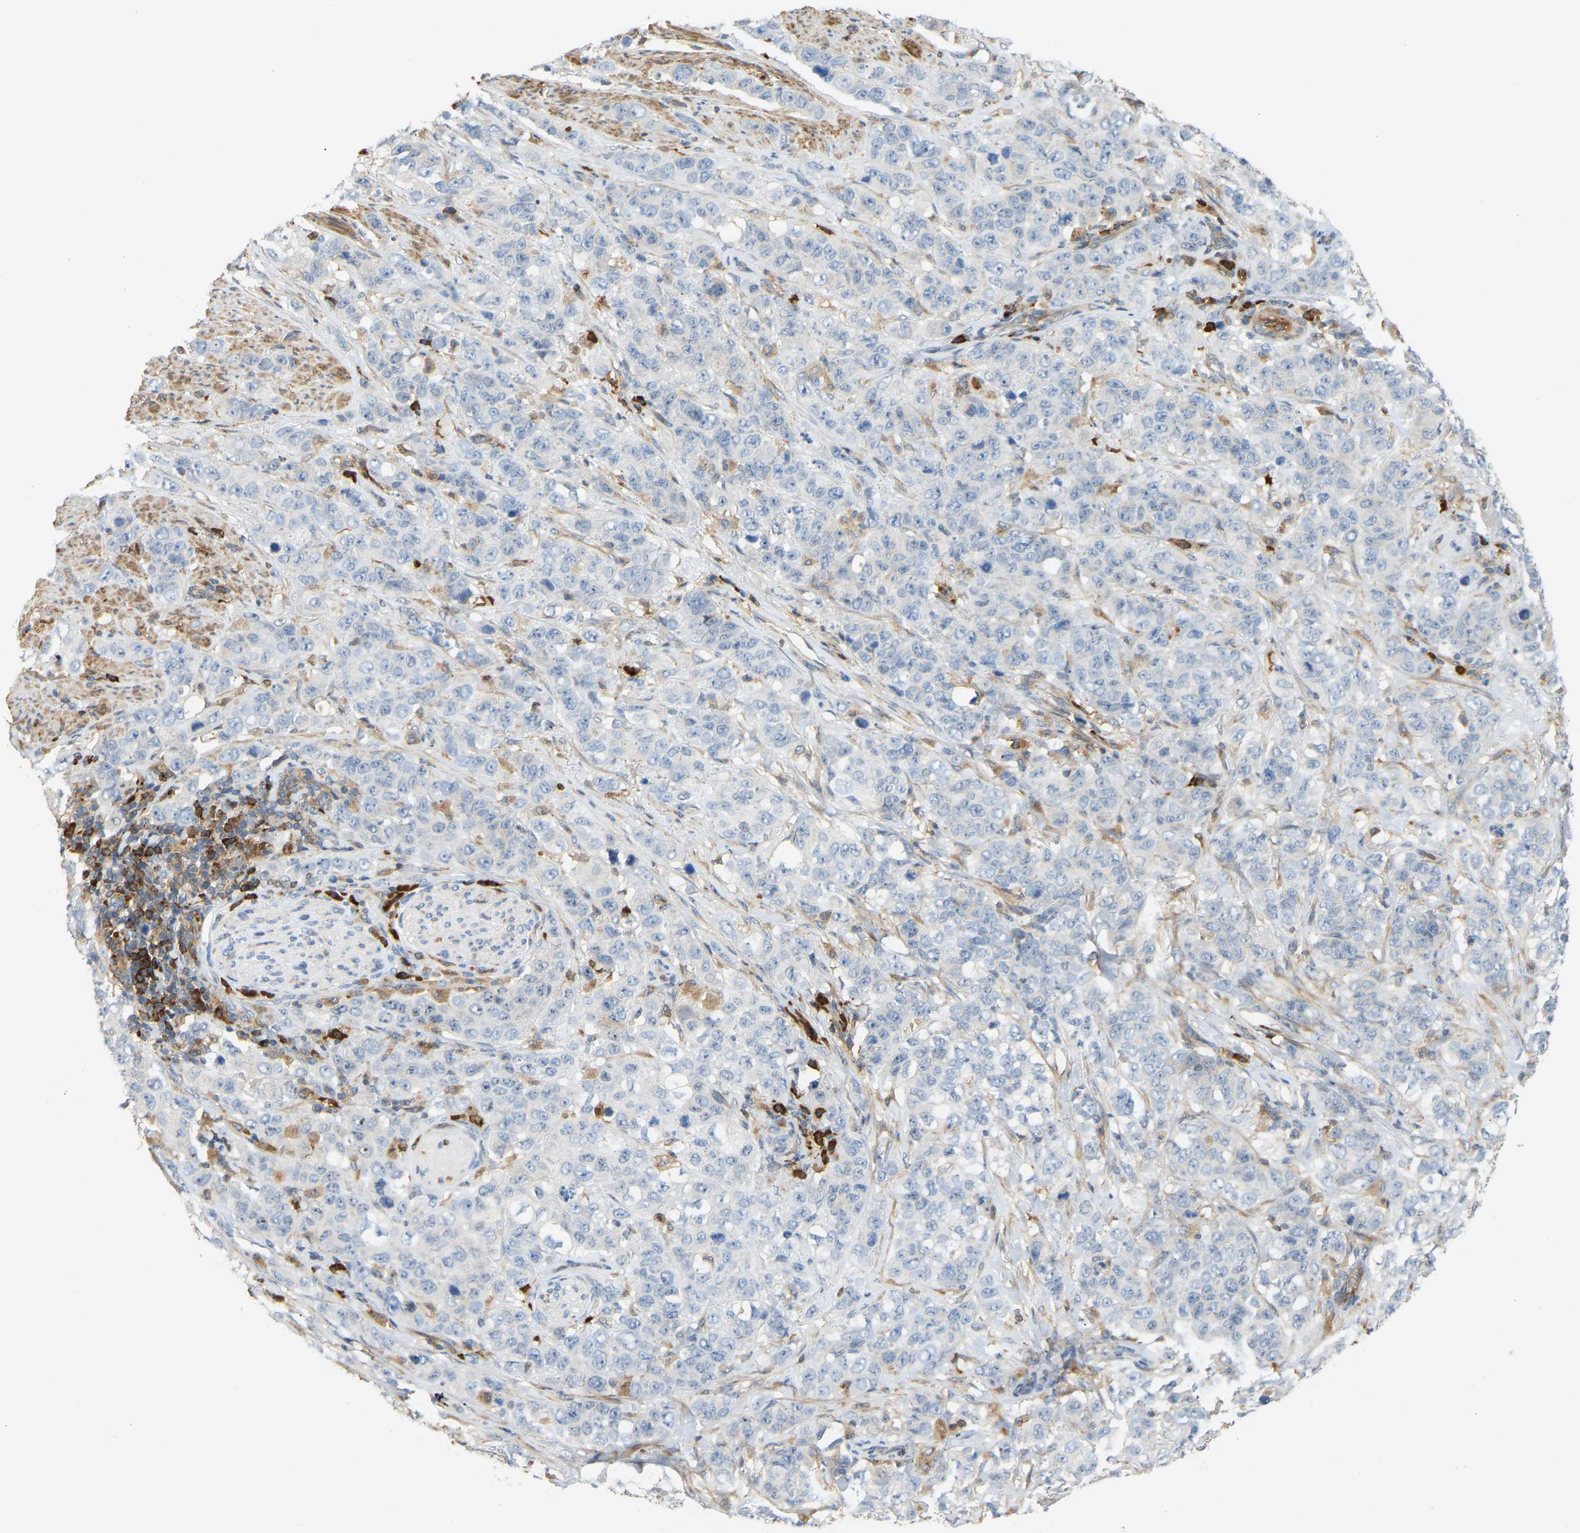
{"staining": {"intensity": "negative", "quantity": "none", "location": "none"}, "tissue": "stomach cancer", "cell_type": "Tumor cells", "image_type": "cancer", "snomed": [{"axis": "morphology", "description": "Adenocarcinoma, NOS"}, {"axis": "topography", "description": "Stomach"}], "caption": "A high-resolution photomicrograph shows immunohistochemistry staining of adenocarcinoma (stomach), which shows no significant expression in tumor cells.", "gene": "PLCG2", "patient": {"sex": "male", "age": 48}}